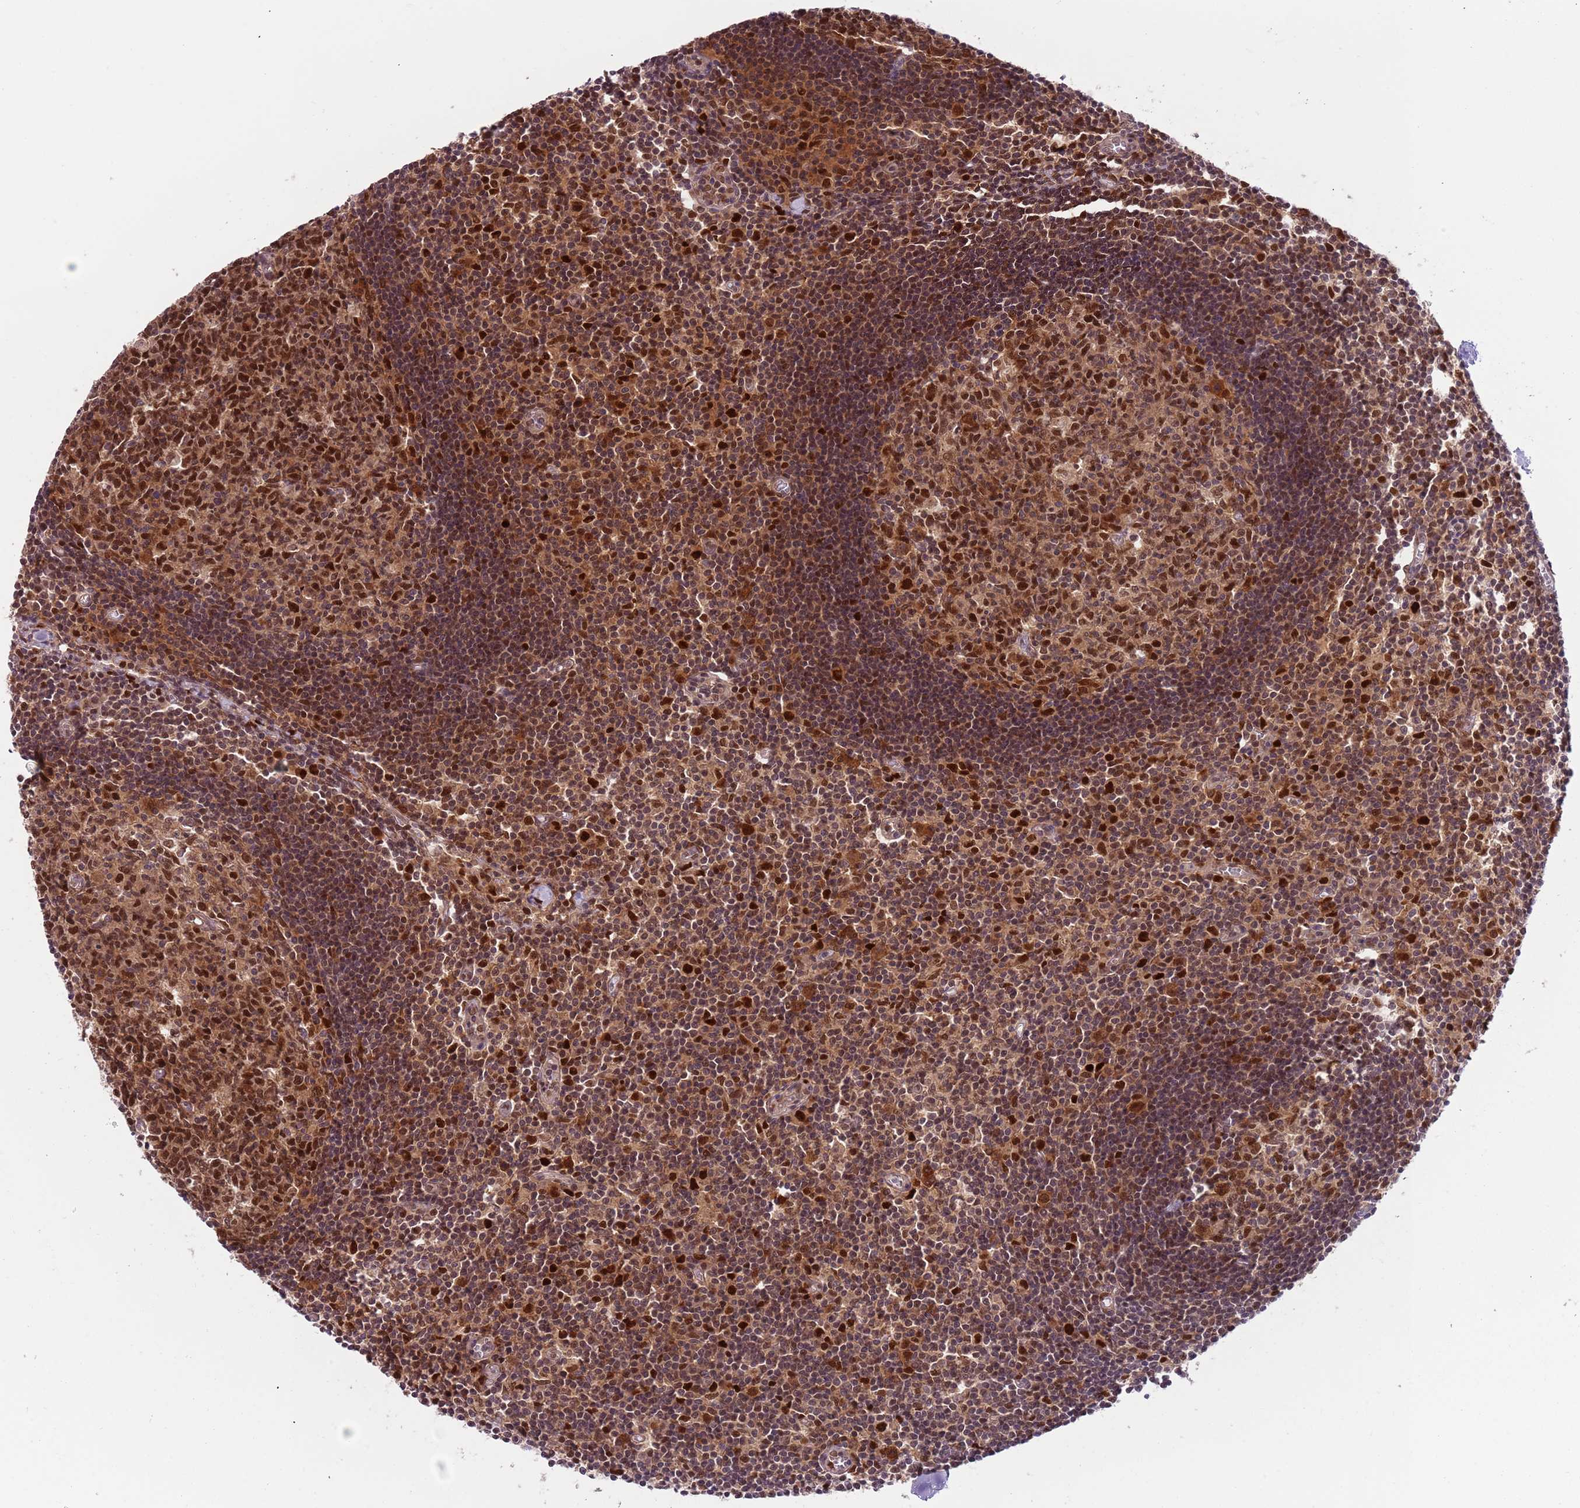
{"staining": {"intensity": "strong", "quantity": "25%-75%", "location": "cytoplasmic/membranous,nuclear"}, "tissue": "lymph node", "cell_type": "Germinal center cells", "image_type": "normal", "snomed": [{"axis": "morphology", "description": "Normal tissue, NOS"}, {"axis": "topography", "description": "Lymph node"}], "caption": "Protein positivity by IHC exhibits strong cytoplasmic/membranous,nuclear expression in approximately 25%-75% of germinal center cells in benign lymph node. (IHC, brightfield microscopy, high magnification).", "gene": "RMND5B", "patient": {"sex": "female", "age": 55}}